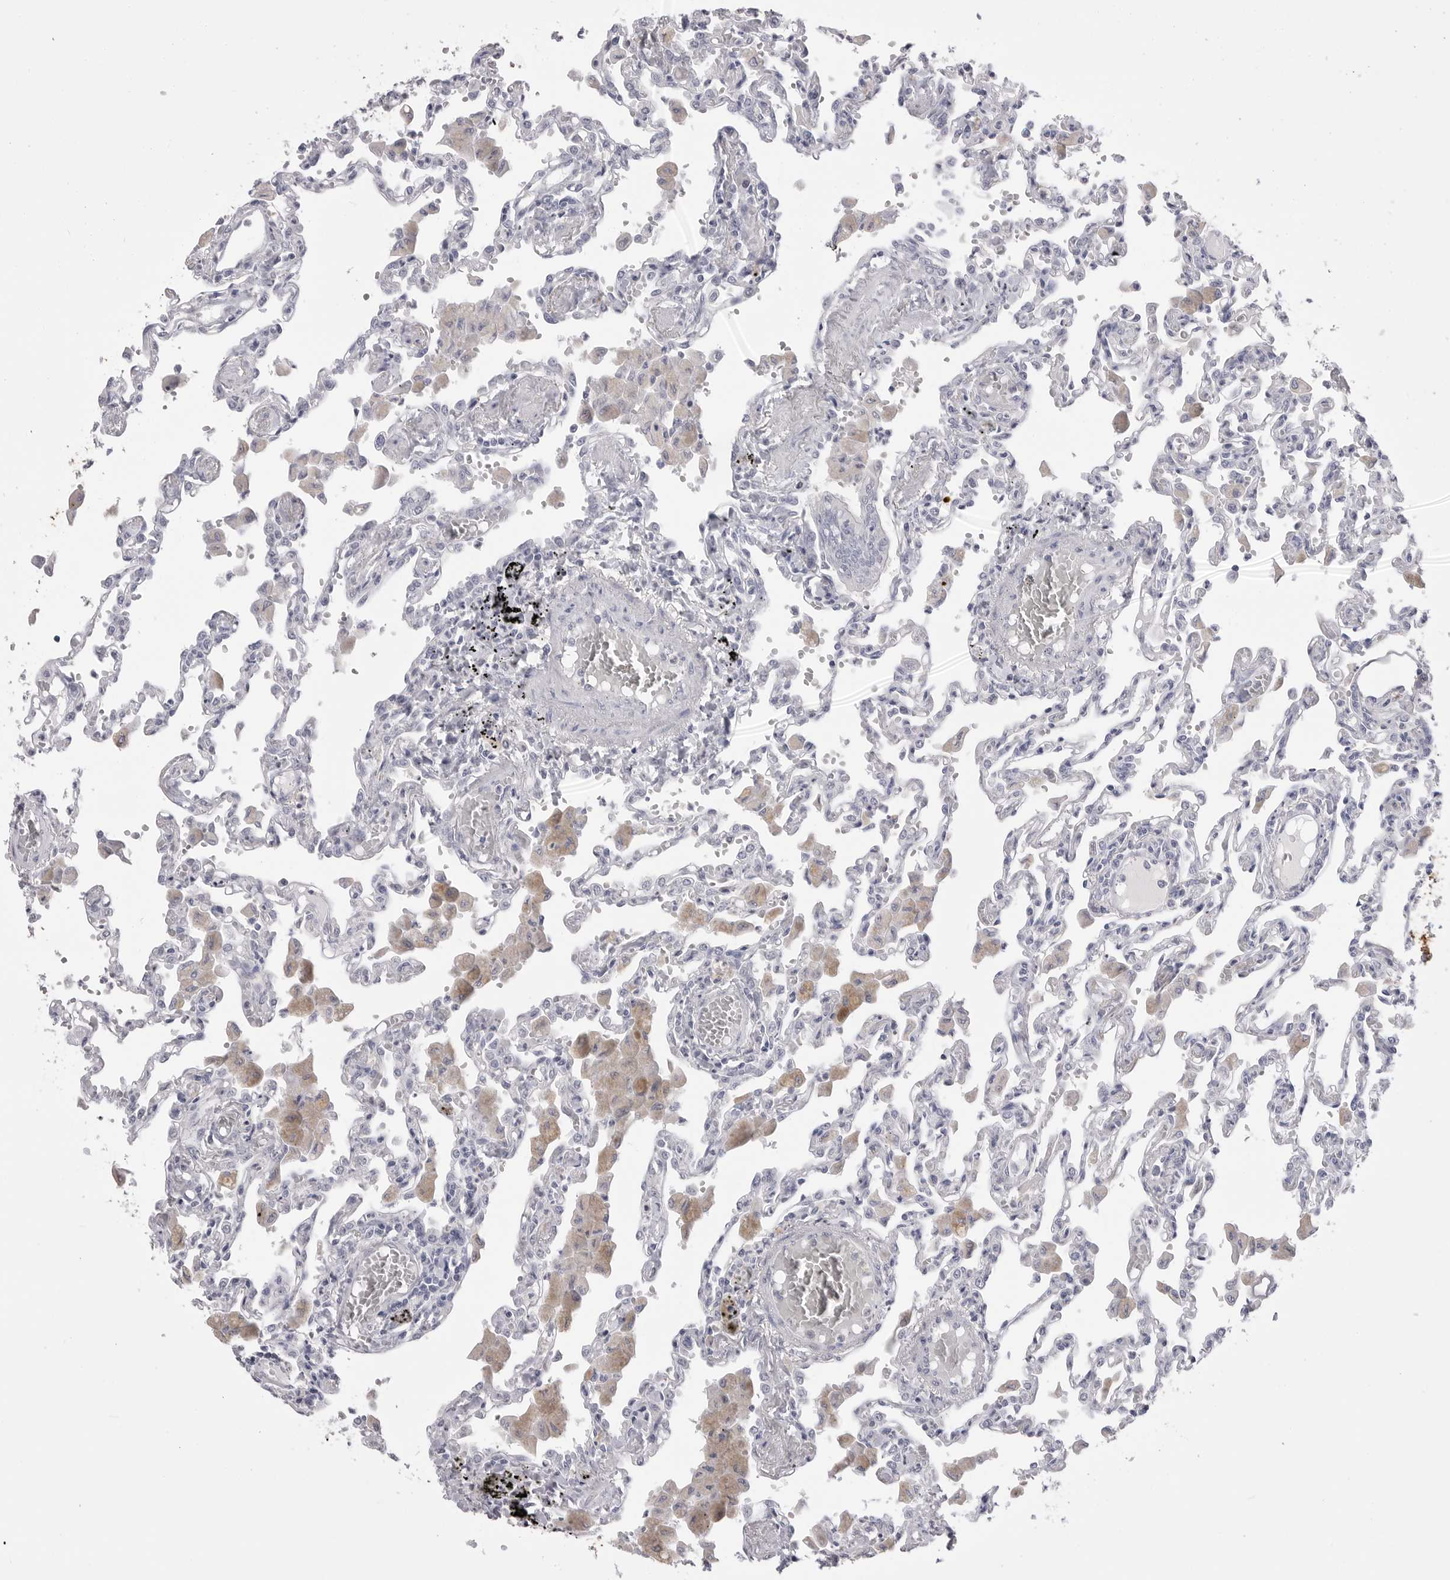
{"staining": {"intensity": "negative", "quantity": "none", "location": "none"}, "tissue": "lung", "cell_type": "Alveolar cells", "image_type": "normal", "snomed": [{"axis": "morphology", "description": "Normal tissue, NOS"}, {"axis": "topography", "description": "Bronchus"}, {"axis": "topography", "description": "Lung"}], "caption": "The immunohistochemistry (IHC) photomicrograph has no significant positivity in alveolar cells of lung.", "gene": "CPB1", "patient": {"sex": "female", "age": 49}}